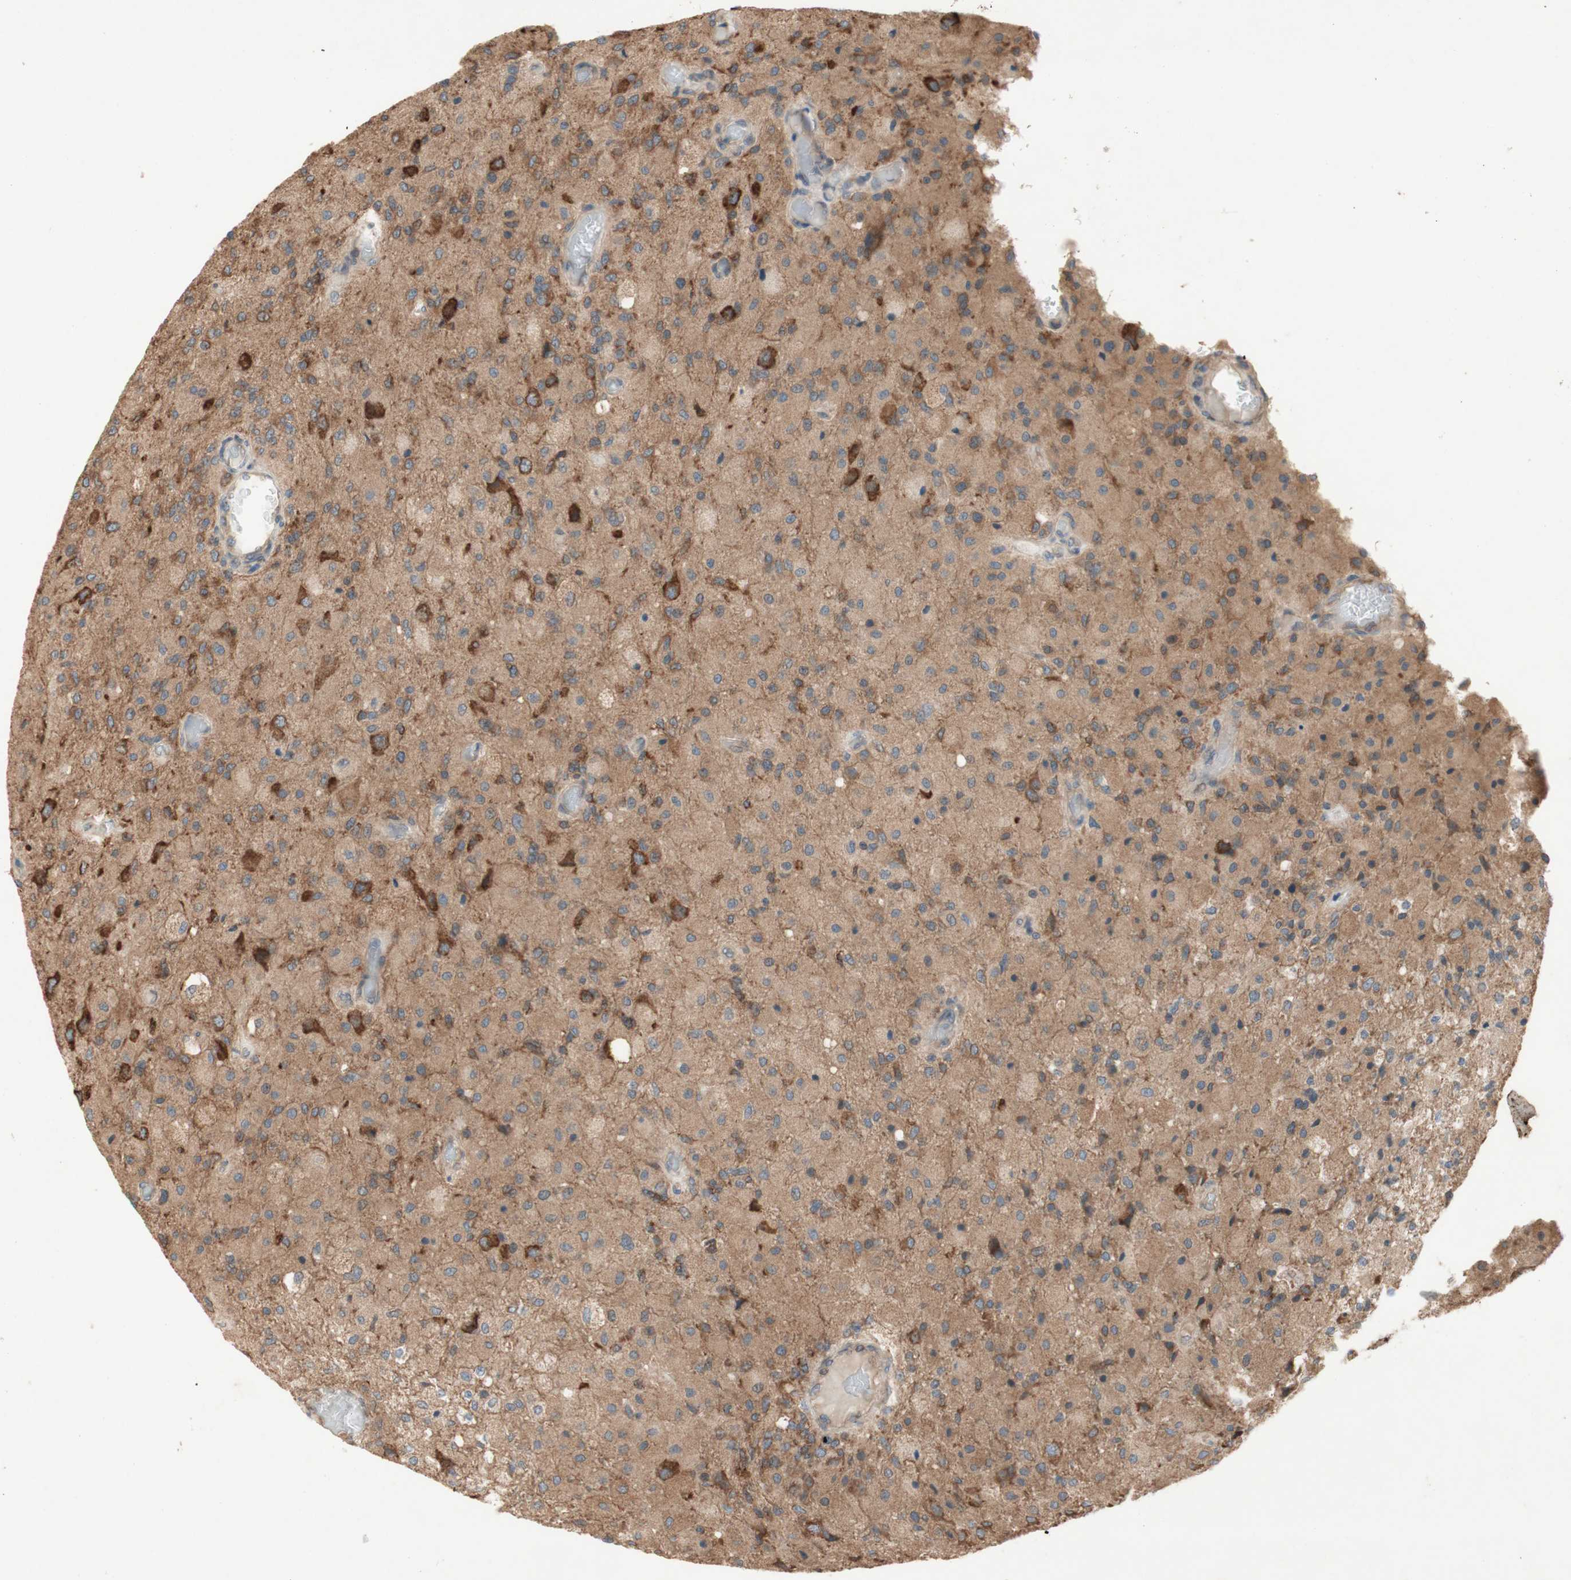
{"staining": {"intensity": "moderate", "quantity": ">75%", "location": "cytoplasmic/membranous"}, "tissue": "glioma", "cell_type": "Tumor cells", "image_type": "cancer", "snomed": [{"axis": "morphology", "description": "Normal tissue, NOS"}, {"axis": "morphology", "description": "Glioma, malignant, High grade"}, {"axis": "topography", "description": "Cerebral cortex"}], "caption": "Glioma stained with a protein marker exhibits moderate staining in tumor cells.", "gene": "SOCS2", "patient": {"sex": "male", "age": 77}}